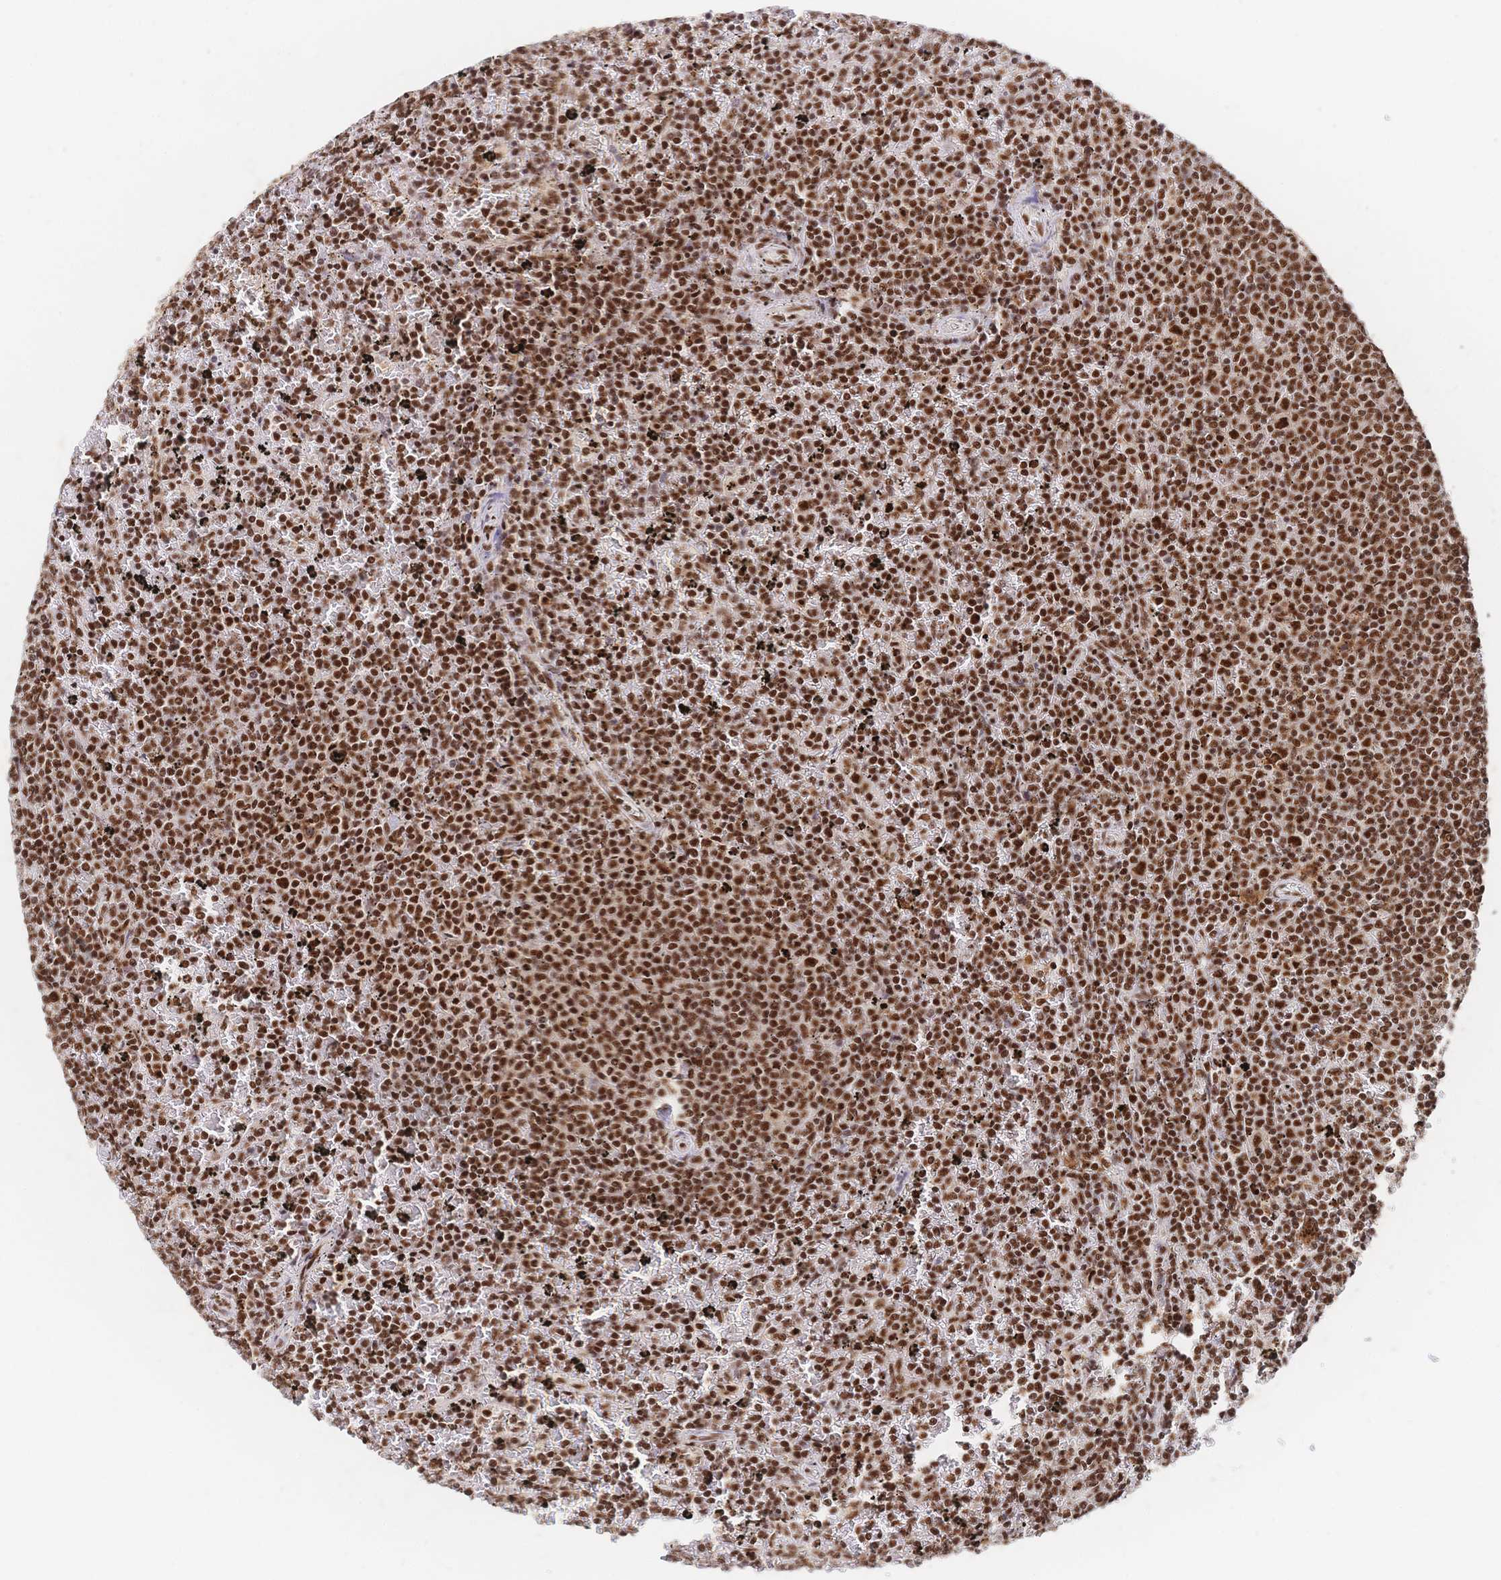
{"staining": {"intensity": "strong", "quantity": ">75%", "location": "nuclear"}, "tissue": "lymphoma", "cell_type": "Tumor cells", "image_type": "cancer", "snomed": [{"axis": "morphology", "description": "Malignant lymphoma, non-Hodgkin's type, Low grade"}, {"axis": "topography", "description": "Spleen"}], "caption": "Protein expression analysis of malignant lymphoma, non-Hodgkin's type (low-grade) shows strong nuclear expression in approximately >75% of tumor cells.", "gene": "SRSF1", "patient": {"sex": "female", "age": 77}}